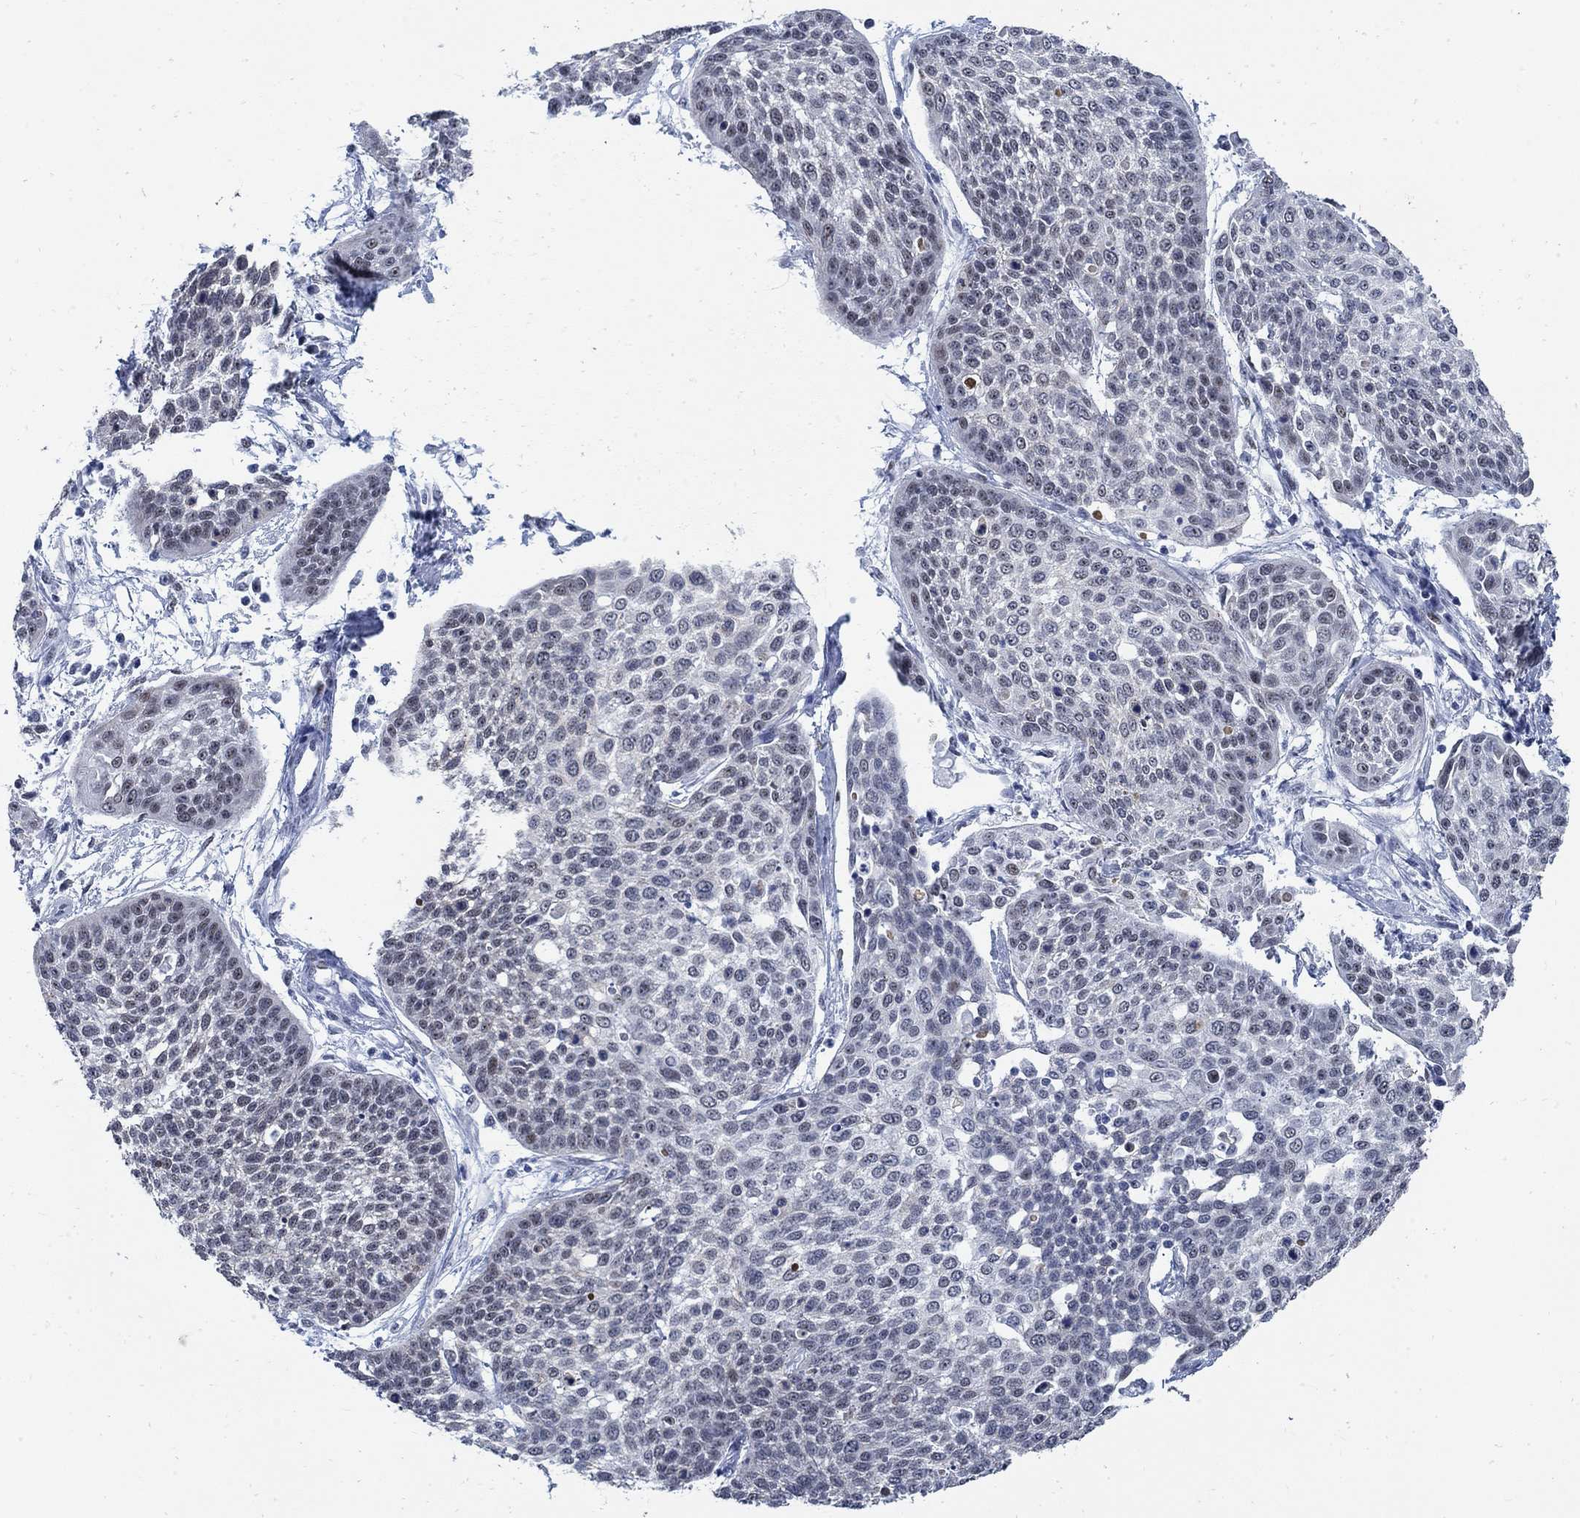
{"staining": {"intensity": "weak", "quantity": "<25%", "location": "nuclear"}, "tissue": "cervical cancer", "cell_type": "Tumor cells", "image_type": "cancer", "snomed": [{"axis": "morphology", "description": "Squamous cell carcinoma, NOS"}, {"axis": "topography", "description": "Cervix"}], "caption": "IHC of human cervical squamous cell carcinoma exhibits no expression in tumor cells. (Stains: DAB IHC with hematoxylin counter stain, Microscopy: brightfield microscopy at high magnification).", "gene": "DLK1", "patient": {"sex": "female", "age": 34}}